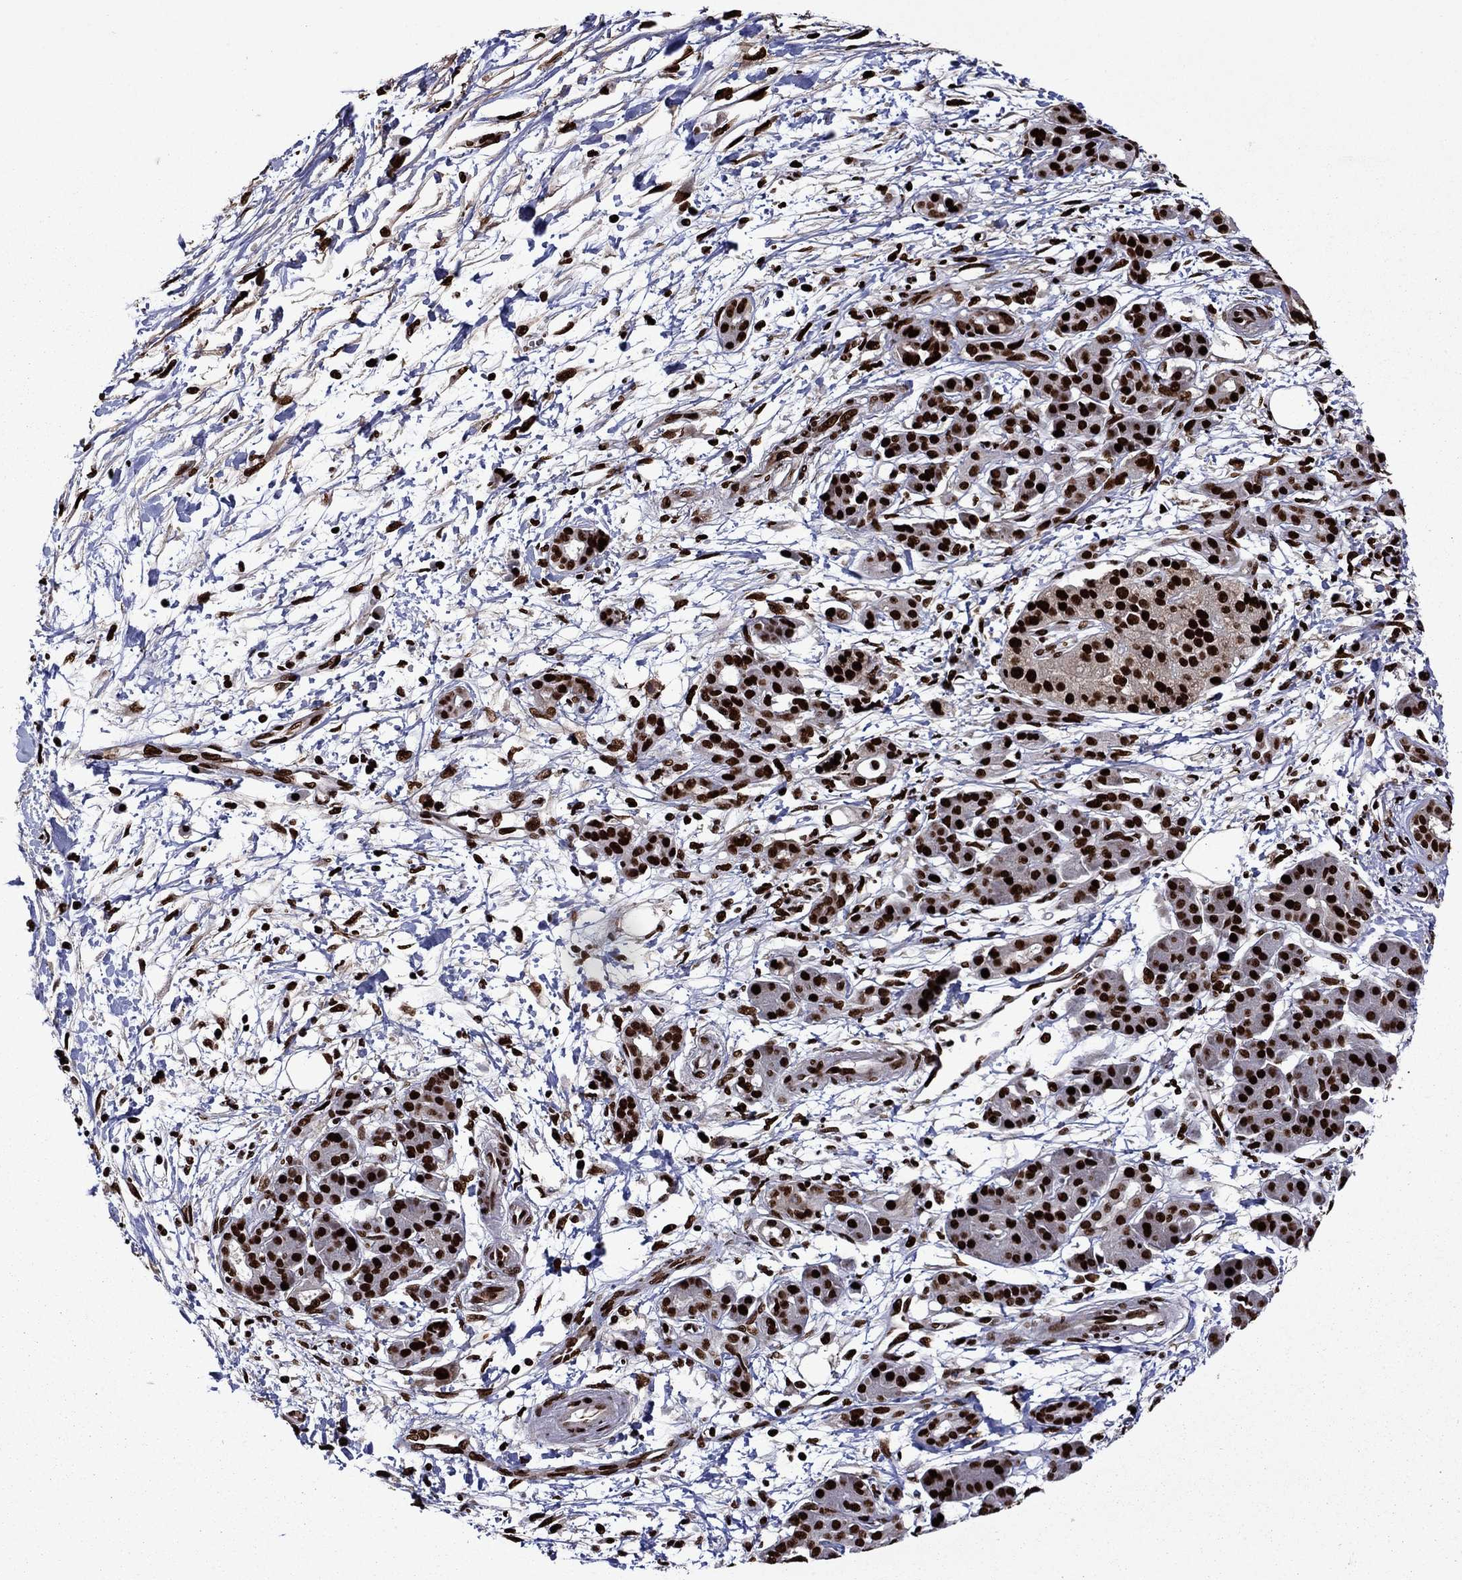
{"staining": {"intensity": "strong", "quantity": ">75%", "location": "nuclear"}, "tissue": "pancreatic cancer", "cell_type": "Tumor cells", "image_type": "cancer", "snomed": [{"axis": "morphology", "description": "Adenocarcinoma, NOS"}, {"axis": "topography", "description": "Pancreas"}], "caption": "High-magnification brightfield microscopy of pancreatic cancer stained with DAB (brown) and counterstained with hematoxylin (blue). tumor cells exhibit strong nuclear positivity is identified in approximately>75% of cells.", "gene": "LIMK1", "patient": {"sex": "male", "age": 72}}